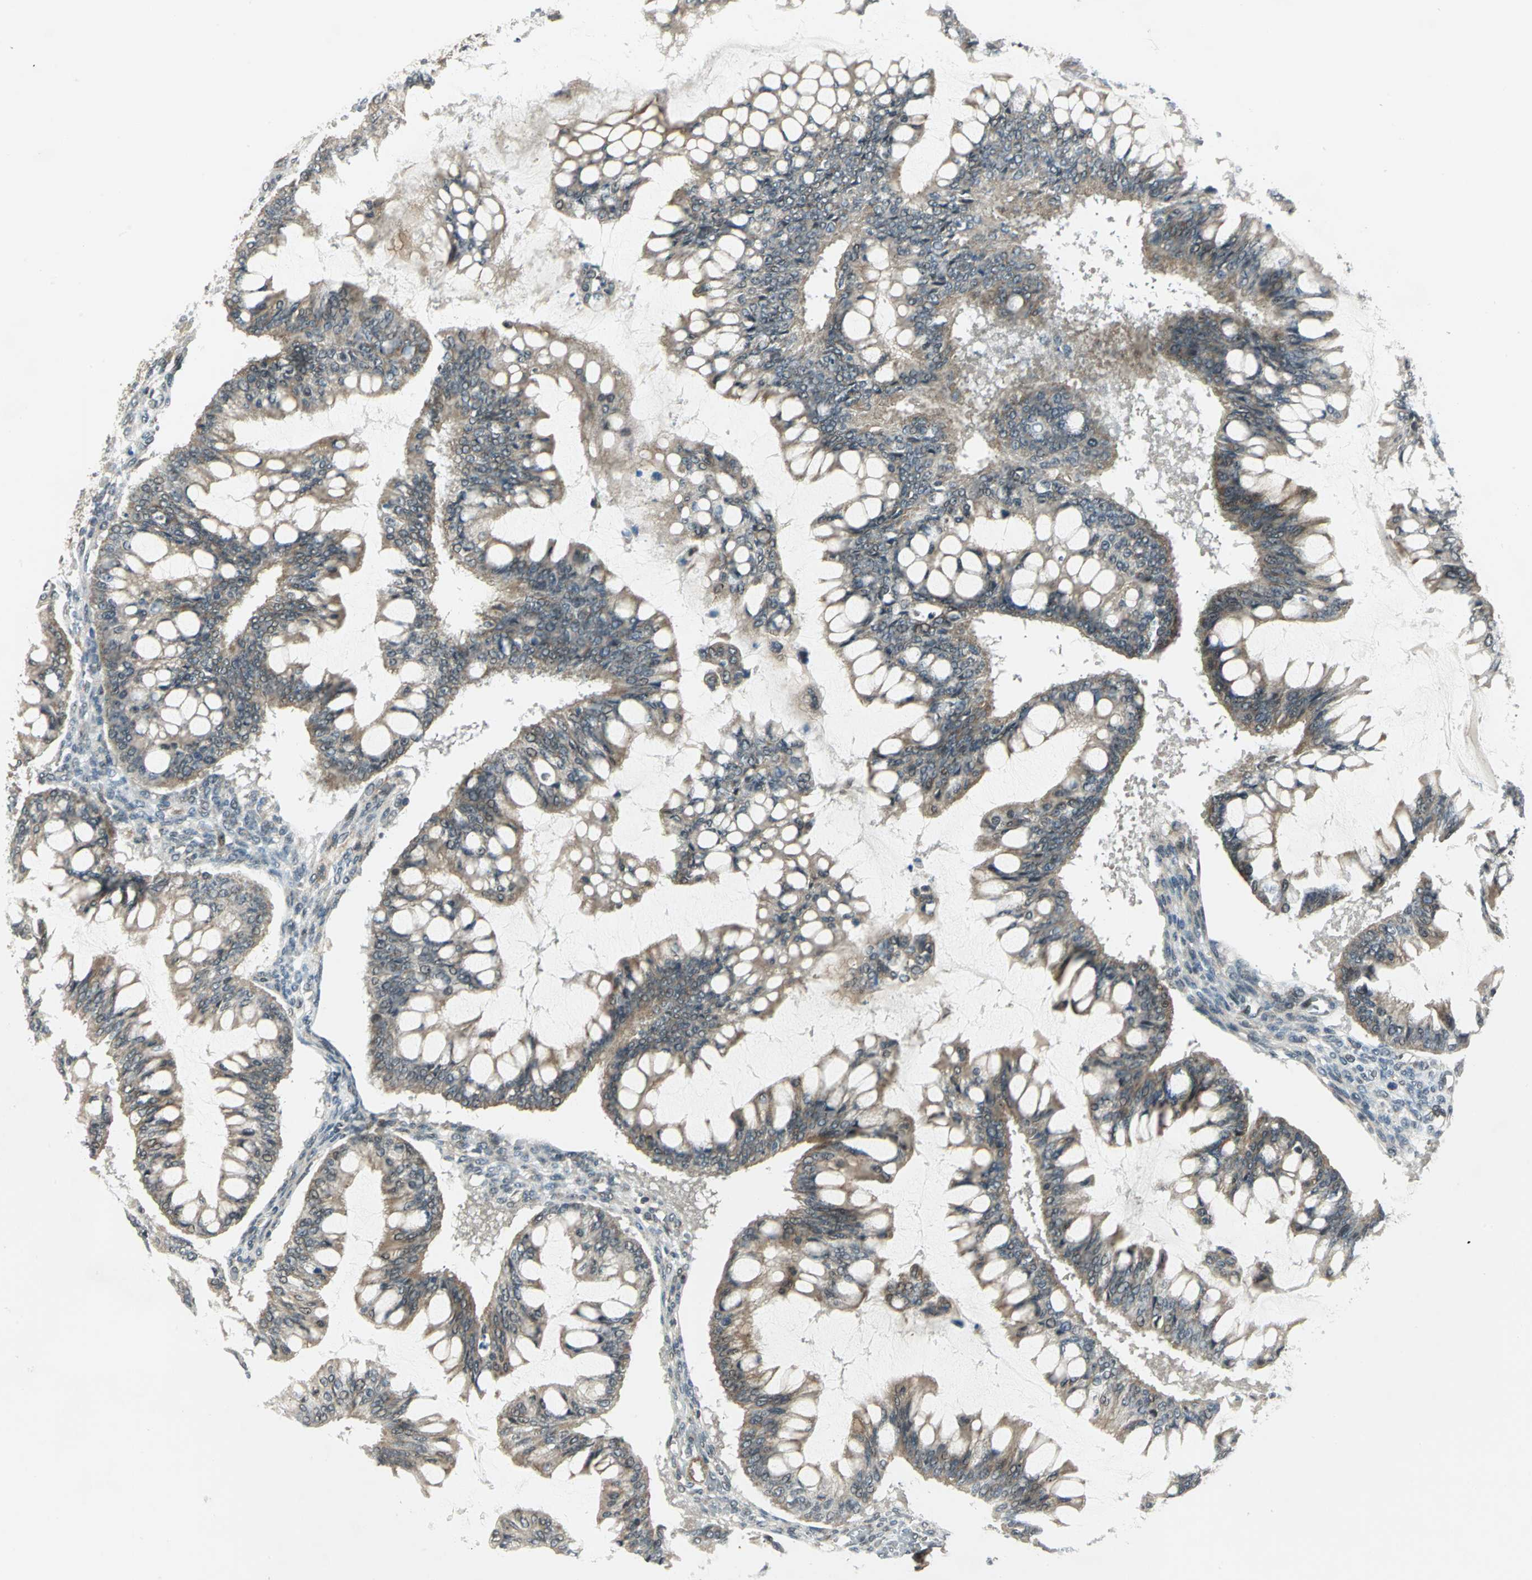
{"staining": {"intensity": "weak", "quantity": ">75%", "location": "cytoplasmic/membranous"}, "tissue": "ovarian cancer", "cell_type": "Tumor cells", "image_type": "cancer", "snomed": [{"axis": "morphology", "description": "Cystadenocarcinoma, mucinous, NOS"}, {"axis": "topography", "description": "Ovary"}], "caption": "Human ovarian cancer stained for a protein (brown) shows weak cytoplasmic/membranous positive staining in approximately >75% of tumor cells.", "gene": "PLAGL2", "patient": {"sex": "female", "age": 73}}